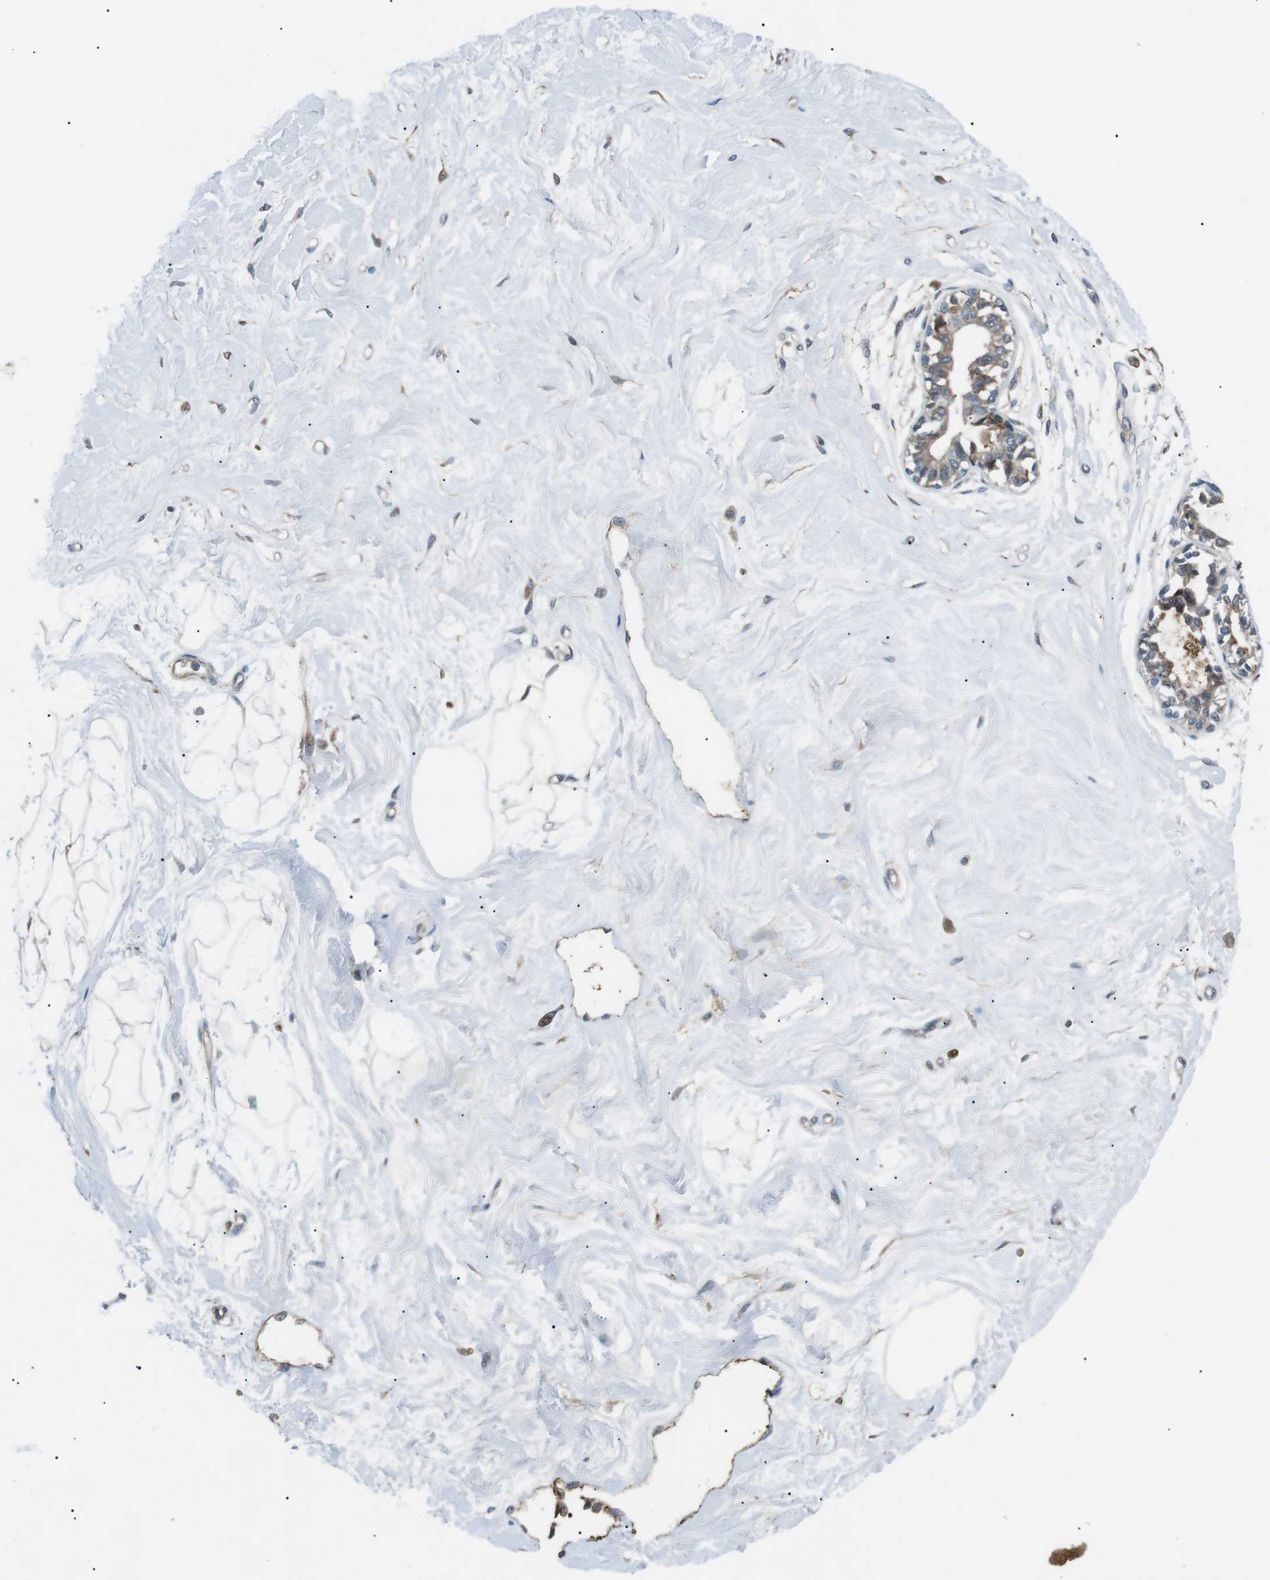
{"staining": {"intensity": "negative", "quantity": "none", "location": "none"}, "tissue": "breast", "cell_type": "Adipocytes", "image_type": "normal", "snomed": [{"axis": "morphology", "description": "Normal tissue, NOS"}, {"axis": "topography", "description": "Breast"}], "caption": "A high-resolution photomicrograph shows immunohistochemistry (IHC) staining of unremarkable breast, which exhibits no significant positivity in adipocytes. (Brightfield microscopy of DAB (3,3'-diaminobenzidine) immunohistochemistry (IHC) at high magnification).", "gene": "GPR161", "patient": {"sex": "female", "age": 45}}